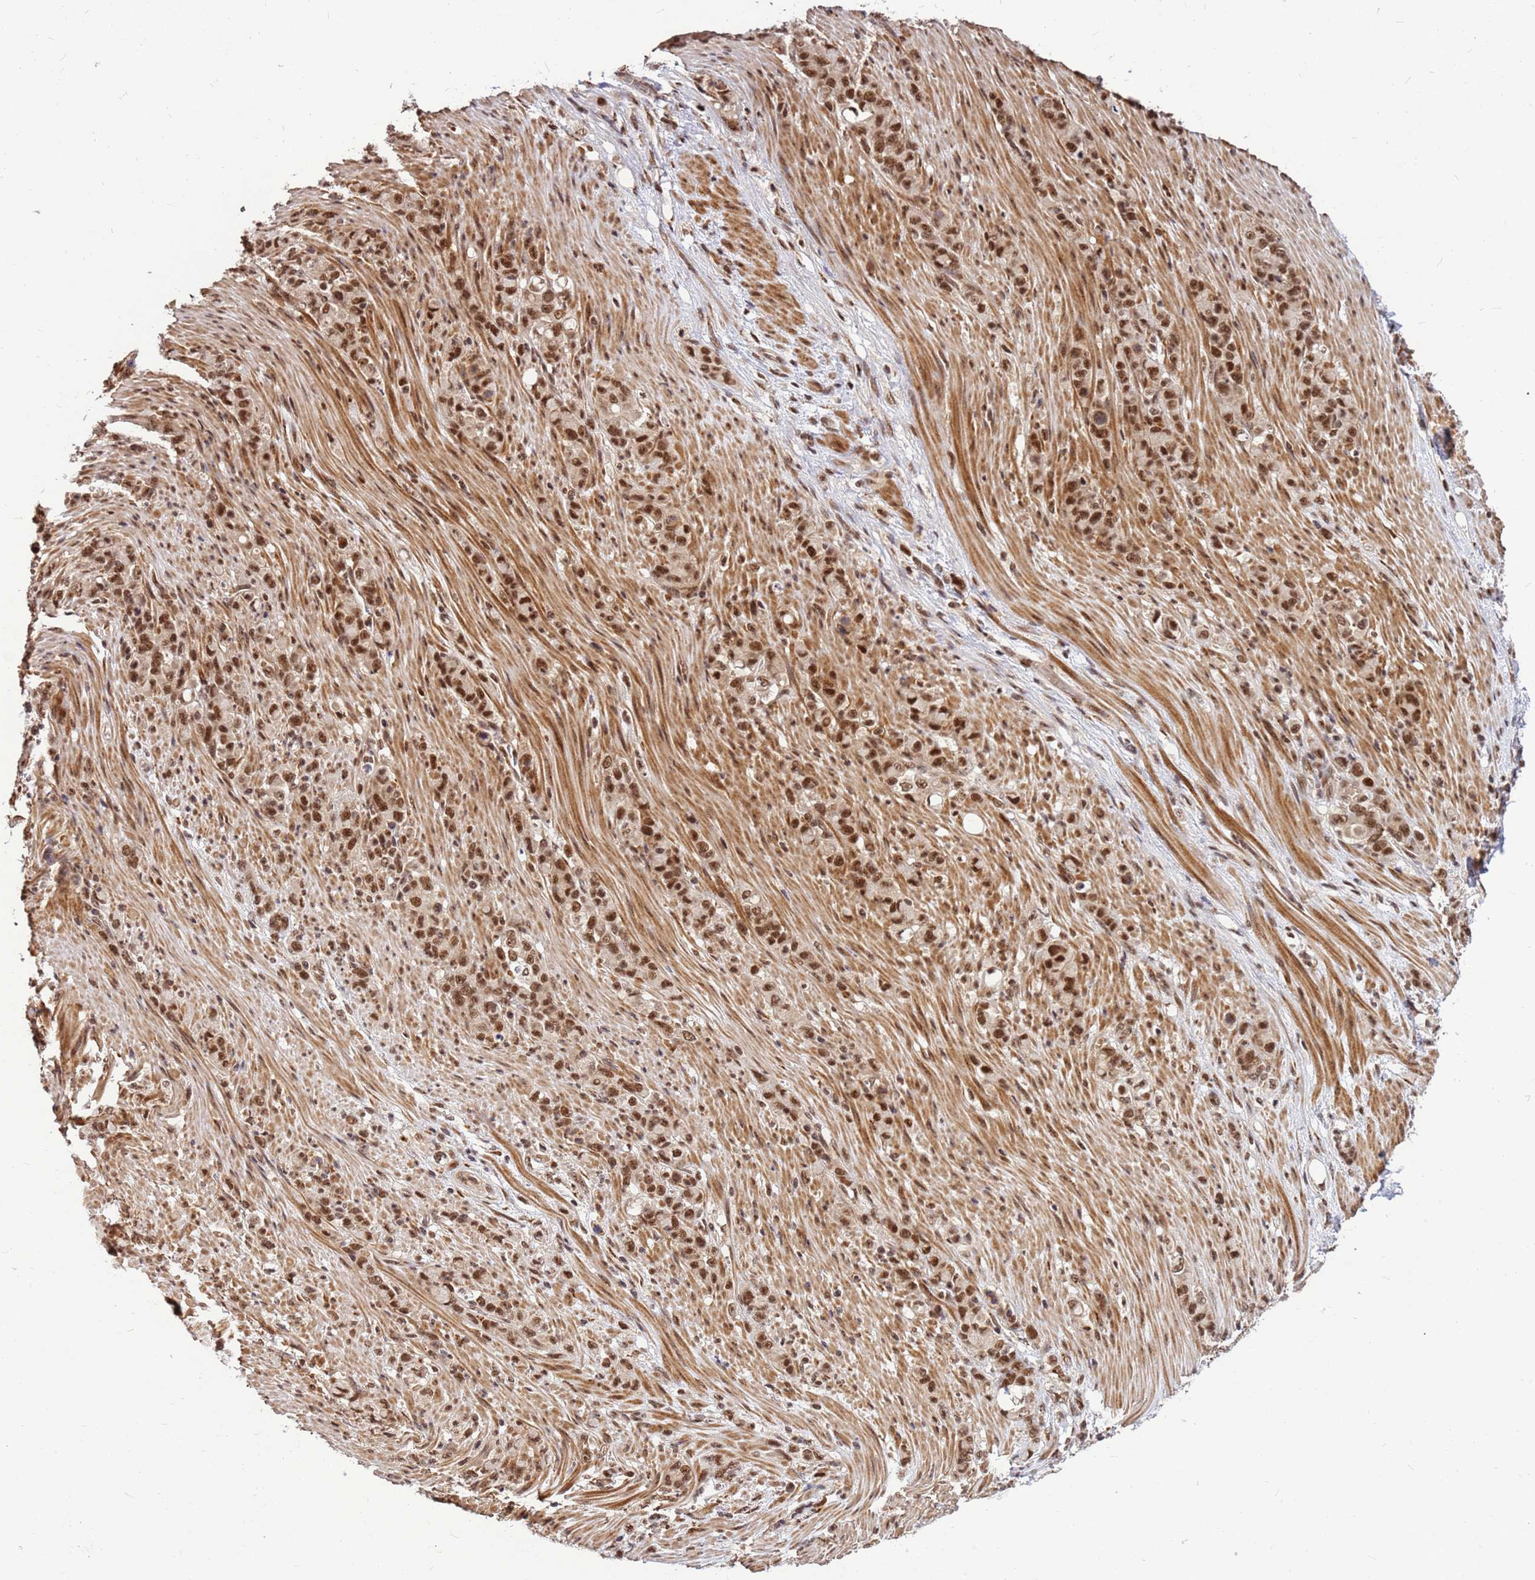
{"staining": {"intensity": "moderate", "quantity": ">75%", "location": "cytoplasmic/membranous,nuclear"}, "tissue": "stomach cancer", "cell_type": "Tumor cells", "image_type": "cancer", "snomed": [{"axis": "morphology", "description": "Normal tissue, NOS"}, {"axis": "morphology", "description": "Adenocarcinoma, NOS"}, {"axis": "topography", "description": "Stomach"}], "caption": "Moderate cytoplasmic/membranous and nuclear expression is present in about >75% of tumor cells in adenocarcinoma (stomach). The protein is shown in brown color, while the nuclei are stained blue.", "gene": "NCBP2", "patient": {"sex": "female", "age": 79}}